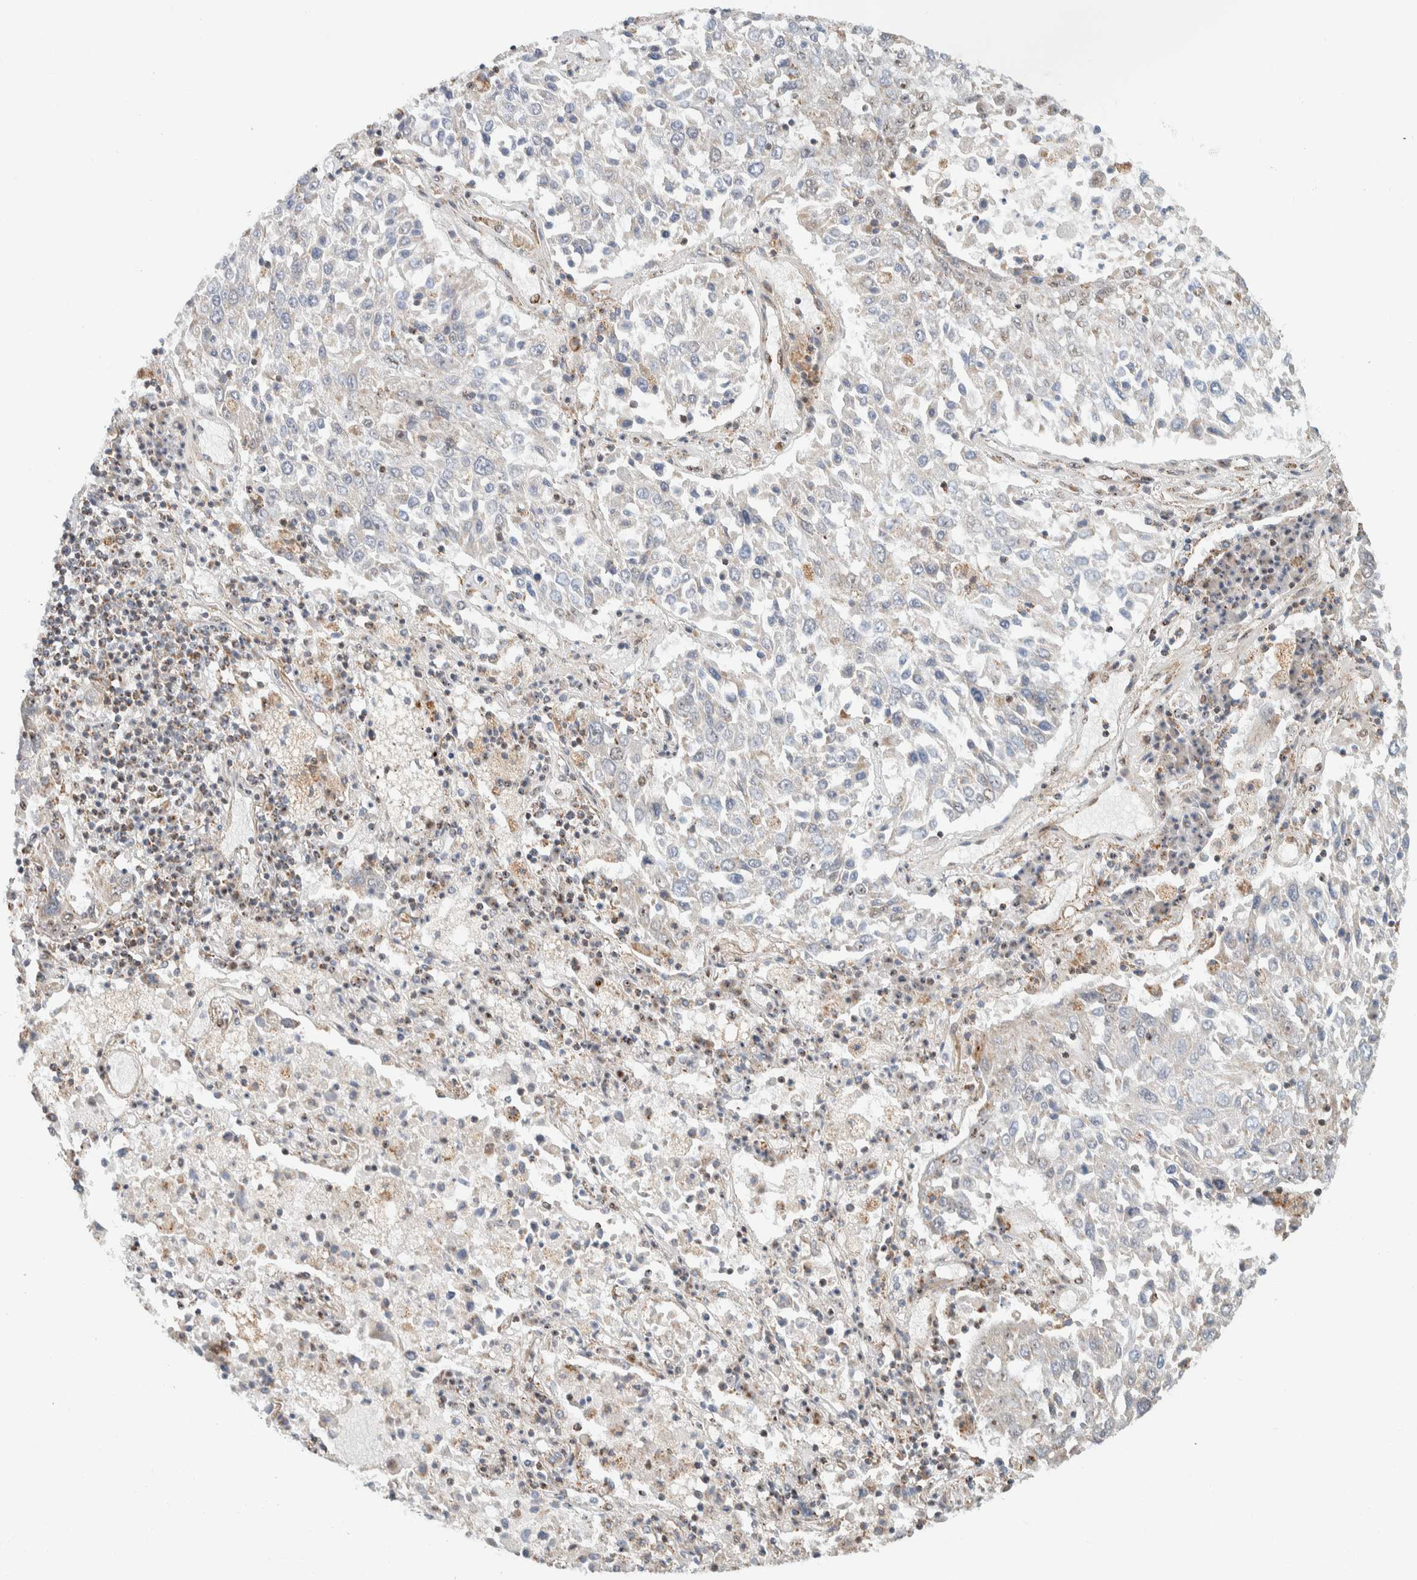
{"staining": {"intensity": "weak", "quantity": "<25%", "location": "cytoplasmic/membranous"}, "tissue": "lung cancer", "cell_type": "Tumor cells", "image_type": "cancer", "snomed": [{"axis": "morphology", "description": "Squamous cell carcinoma, NOS"}, {"axis": "topography", "description": "Lung"}], "caption": "The histopathology image exhibits no staining of tumor cells in squamous cell carcinoma (lung).", "gene": "TSPAN32", "patient": {"sex": "male", "age": 65}}